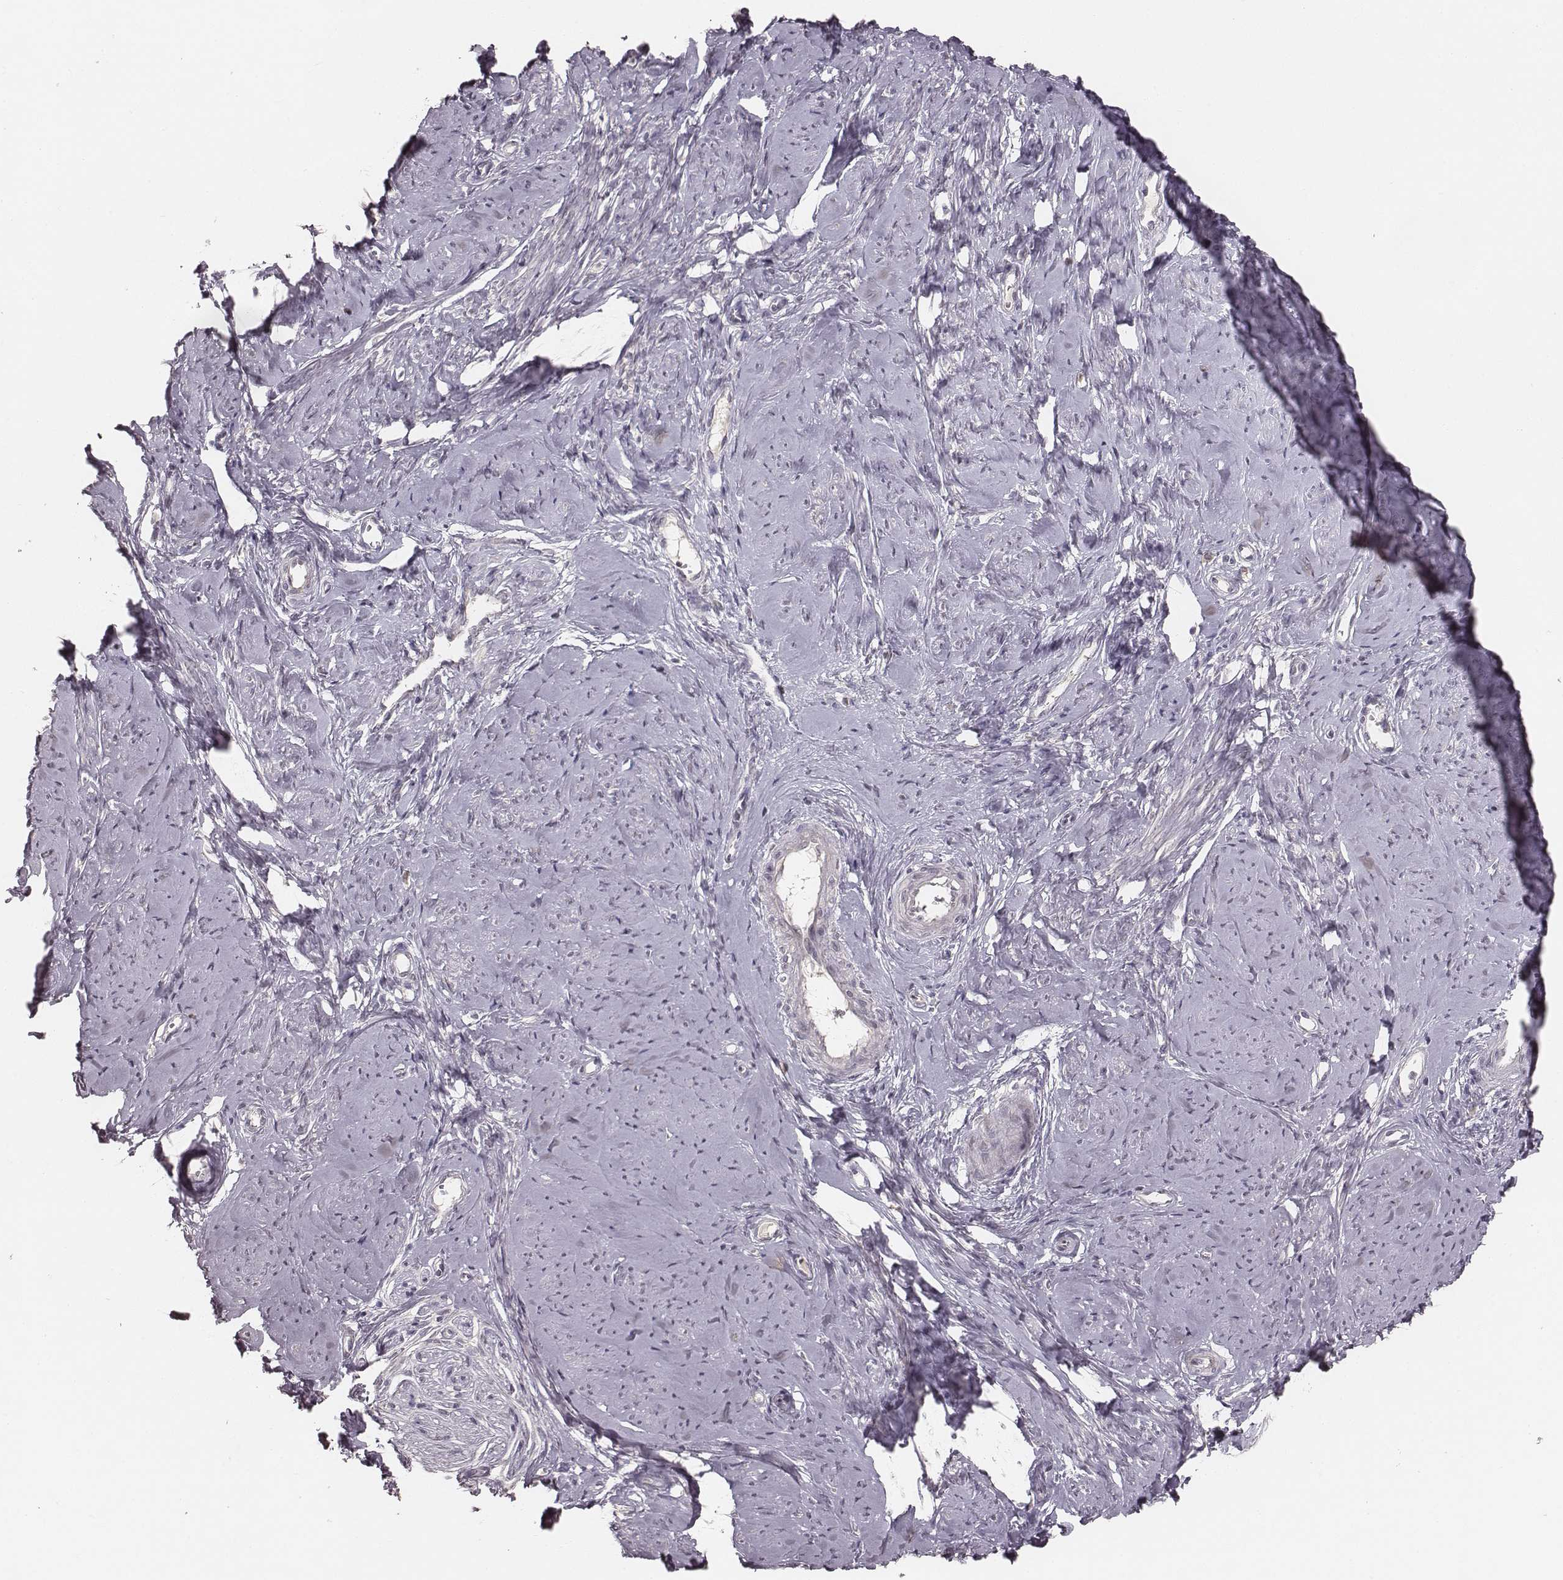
{"staining": {"intensity": "negative", "quantity": "none", "location": "none"}, "tissue": "smooth muscle", "cell_type": "Smooth muscle cells", "image_type": "normal", "snomed": [{"axis": "morphology", "description": "Normal tissue, NOS"}, {"axis": "topography", "description": "Smooth muscle"}], "caption": "Immunohistochemistry (IHC) photomicrograph of unremarkable smooth muscle: smooth muscle stained with DAB exhibits no significant protein expression in smooth muscle cells.", "gene": "LY6K", "patient": {"sex": "female", "age": 48}}